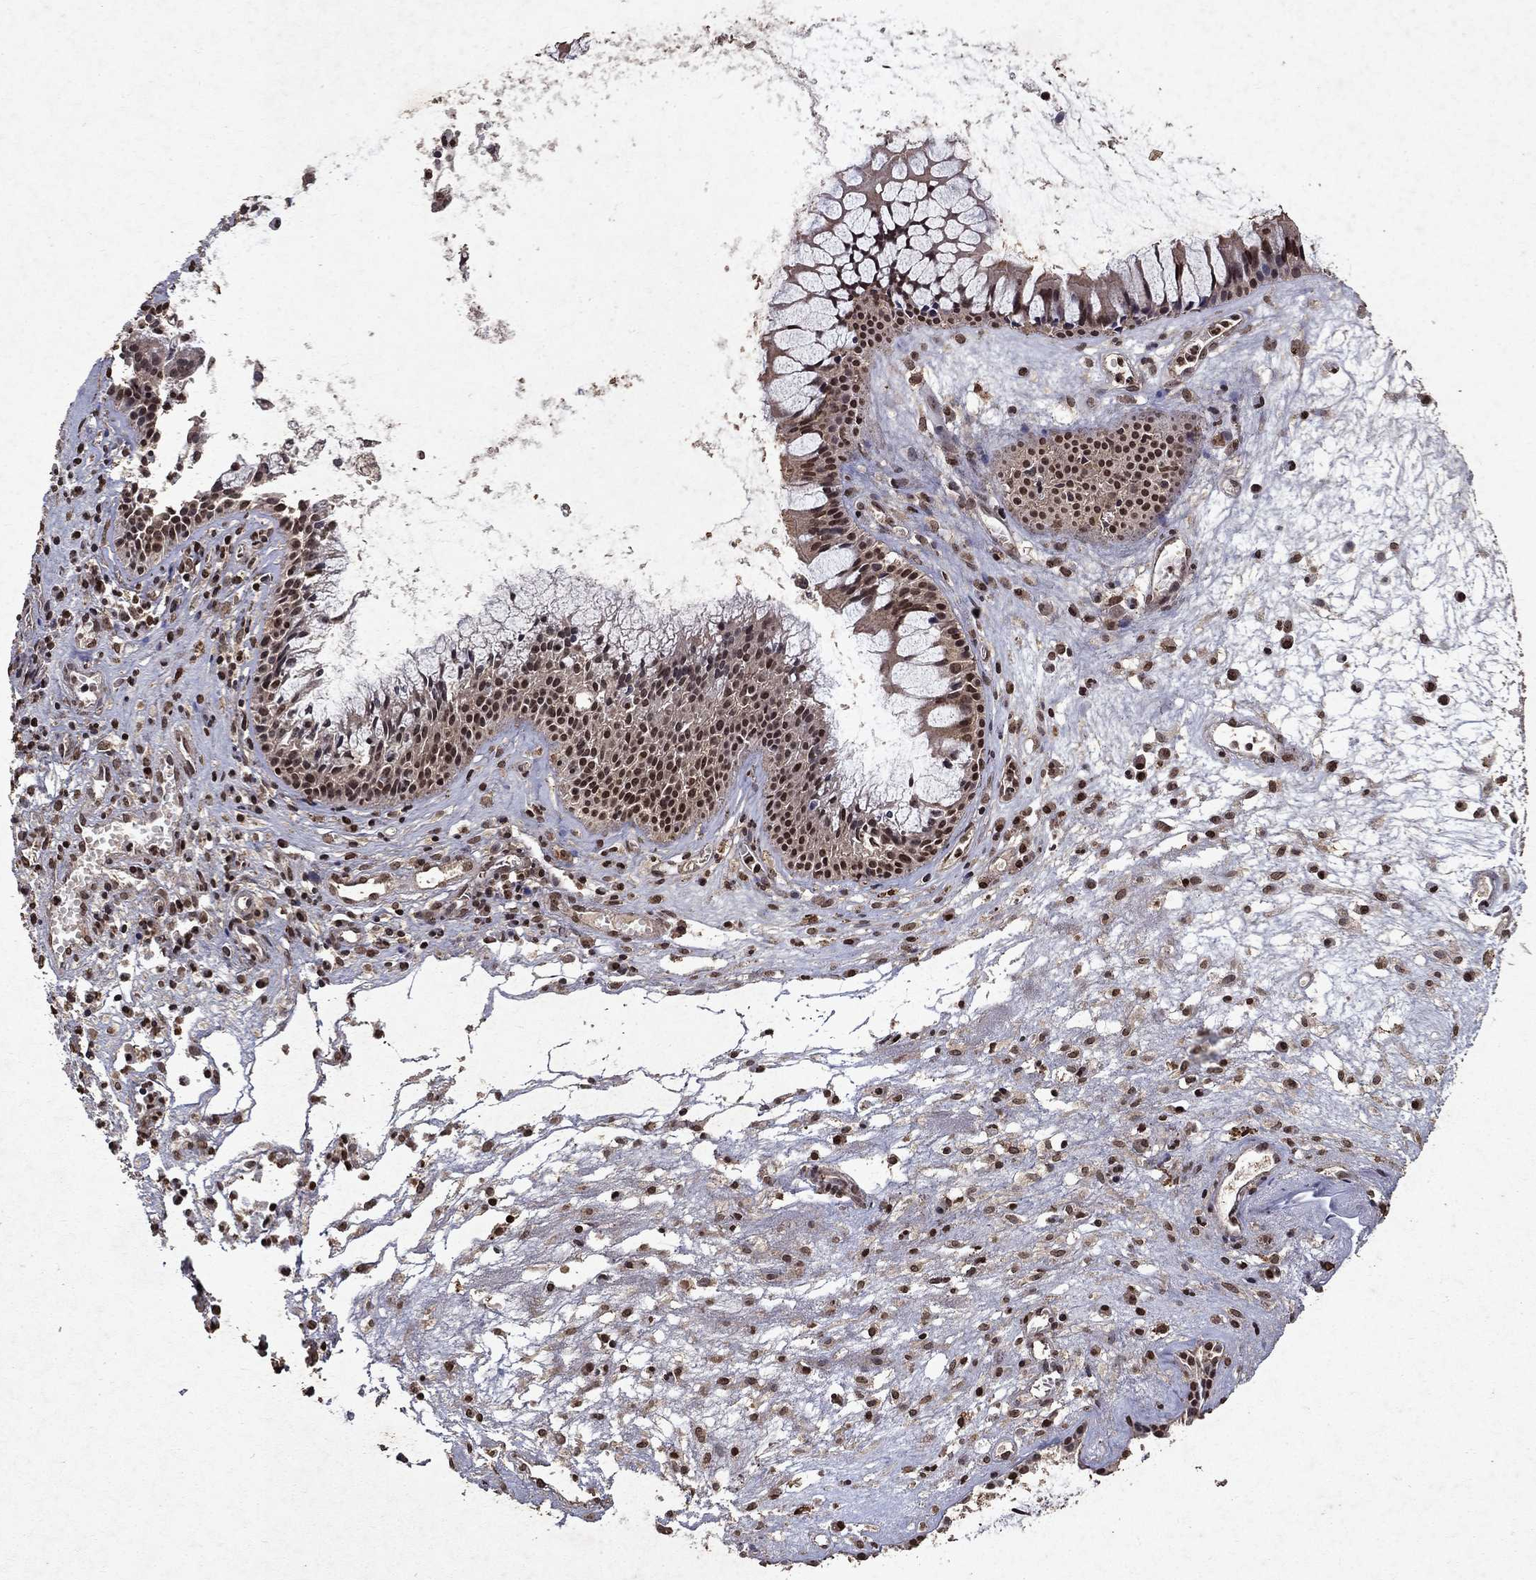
{"staining": {"intensity": "moderate", "quantity": "25%-75%", "location": "nuclear"}, "tissue": "nasopharynx", "cell_type": "Respiratory epithelial cells", "image_type": "normal", "snomed": [{"axis": "morphology", "description": "Normal tissue, NOS"}, {"axis": "topography", "description": "Nasopharynx"}], "caption": "Immunohistochemical staining of unremarkable human nasopharynx demonstrates medium levels of moderate nuclear staining in approximately 25%-75% of respiratory epithelial cells.", "gene": "PIN4", "patient": {"sex": "female", "age": 47}}